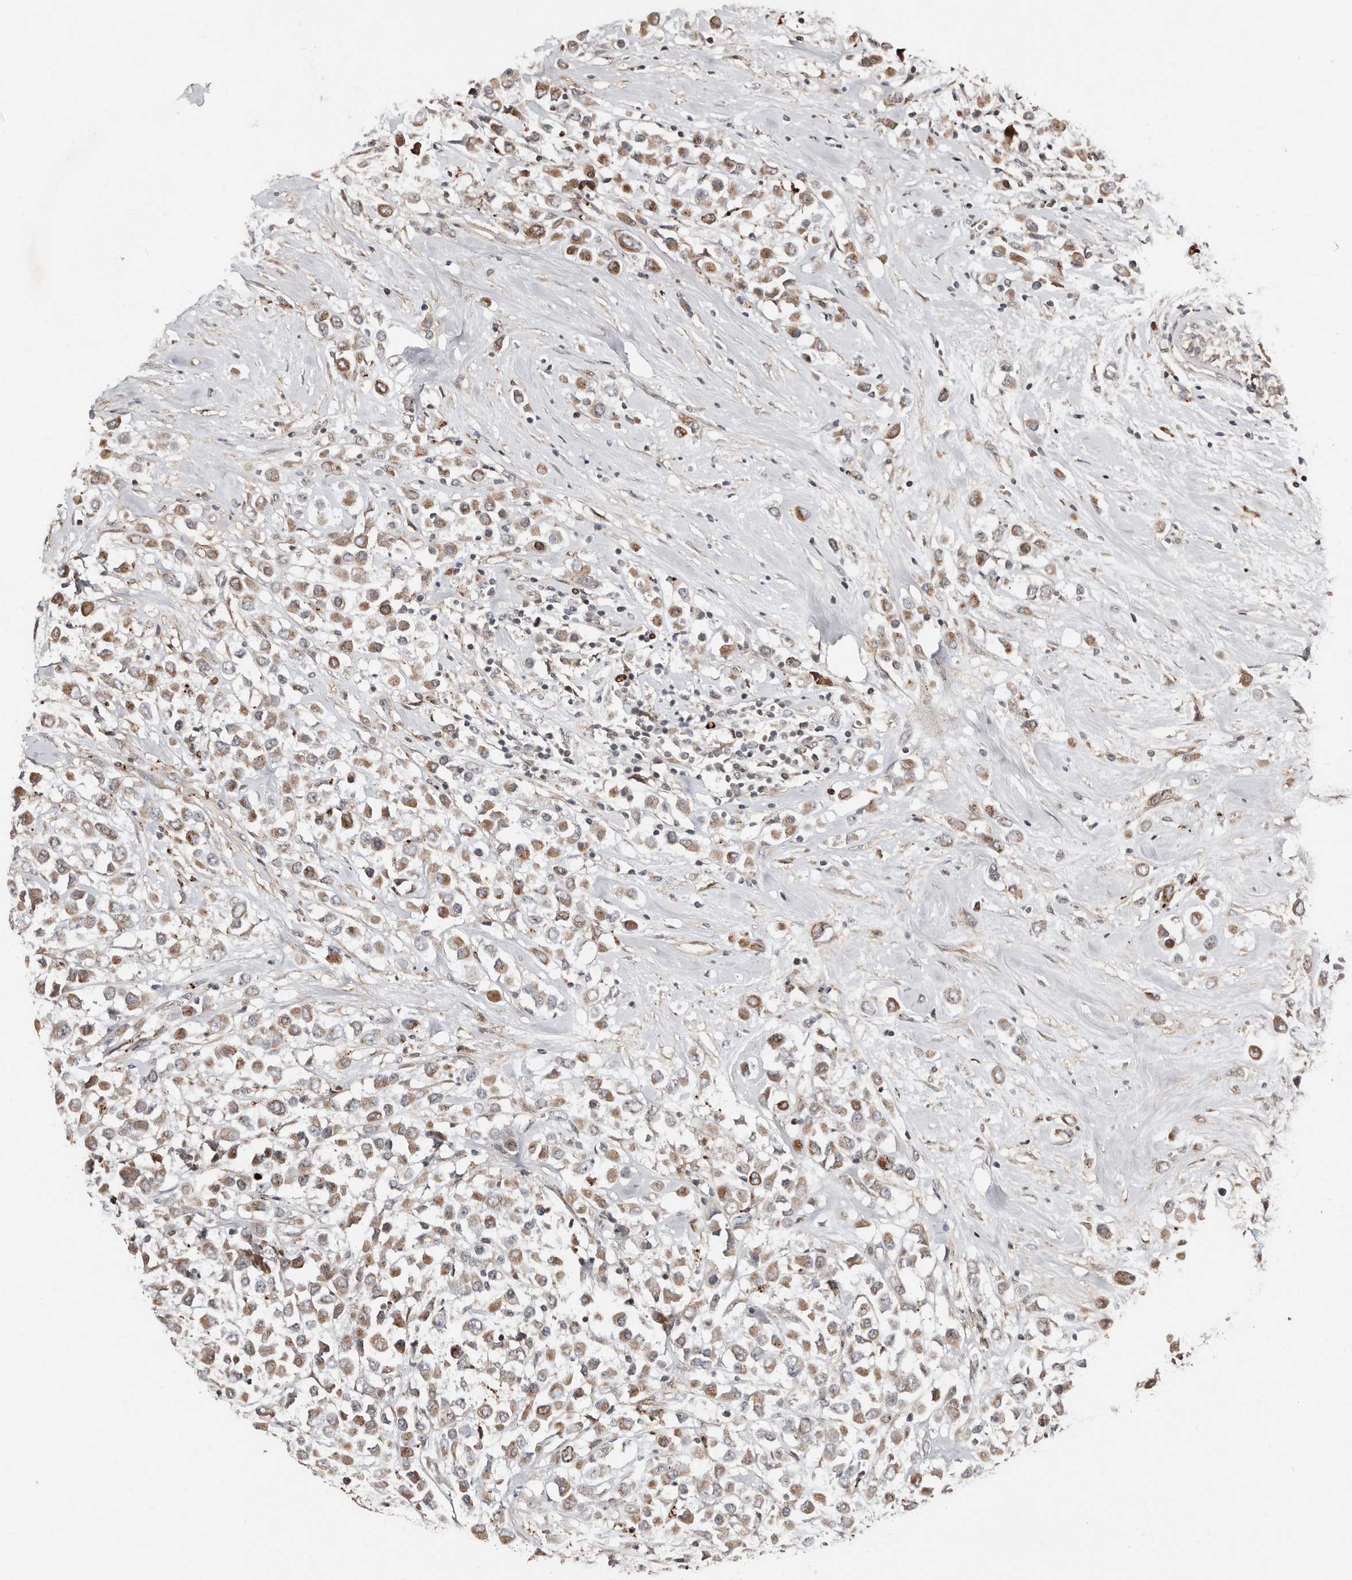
{"staining": {"intensity": "moderate", "quantity": ">75%", "location": "cytoplasmic/membranous"}, "tissue": "breast cancer", "cell_type": "Tumor cells", "image_type": "cancer", "snomed": [{"axis": "morphology", "description": "Duct carcinoma"}, {"axis": "topography", "description": "Breast"}], "caption": "Breast infiltrating ductal carcinoma stained with a brown dye exhibits moderate cytoplasmic/membranous positive staining in approximately >75% of tumor cells.", "gene": "SMYD4", "patient": {"sex": "female", "age": 61}}